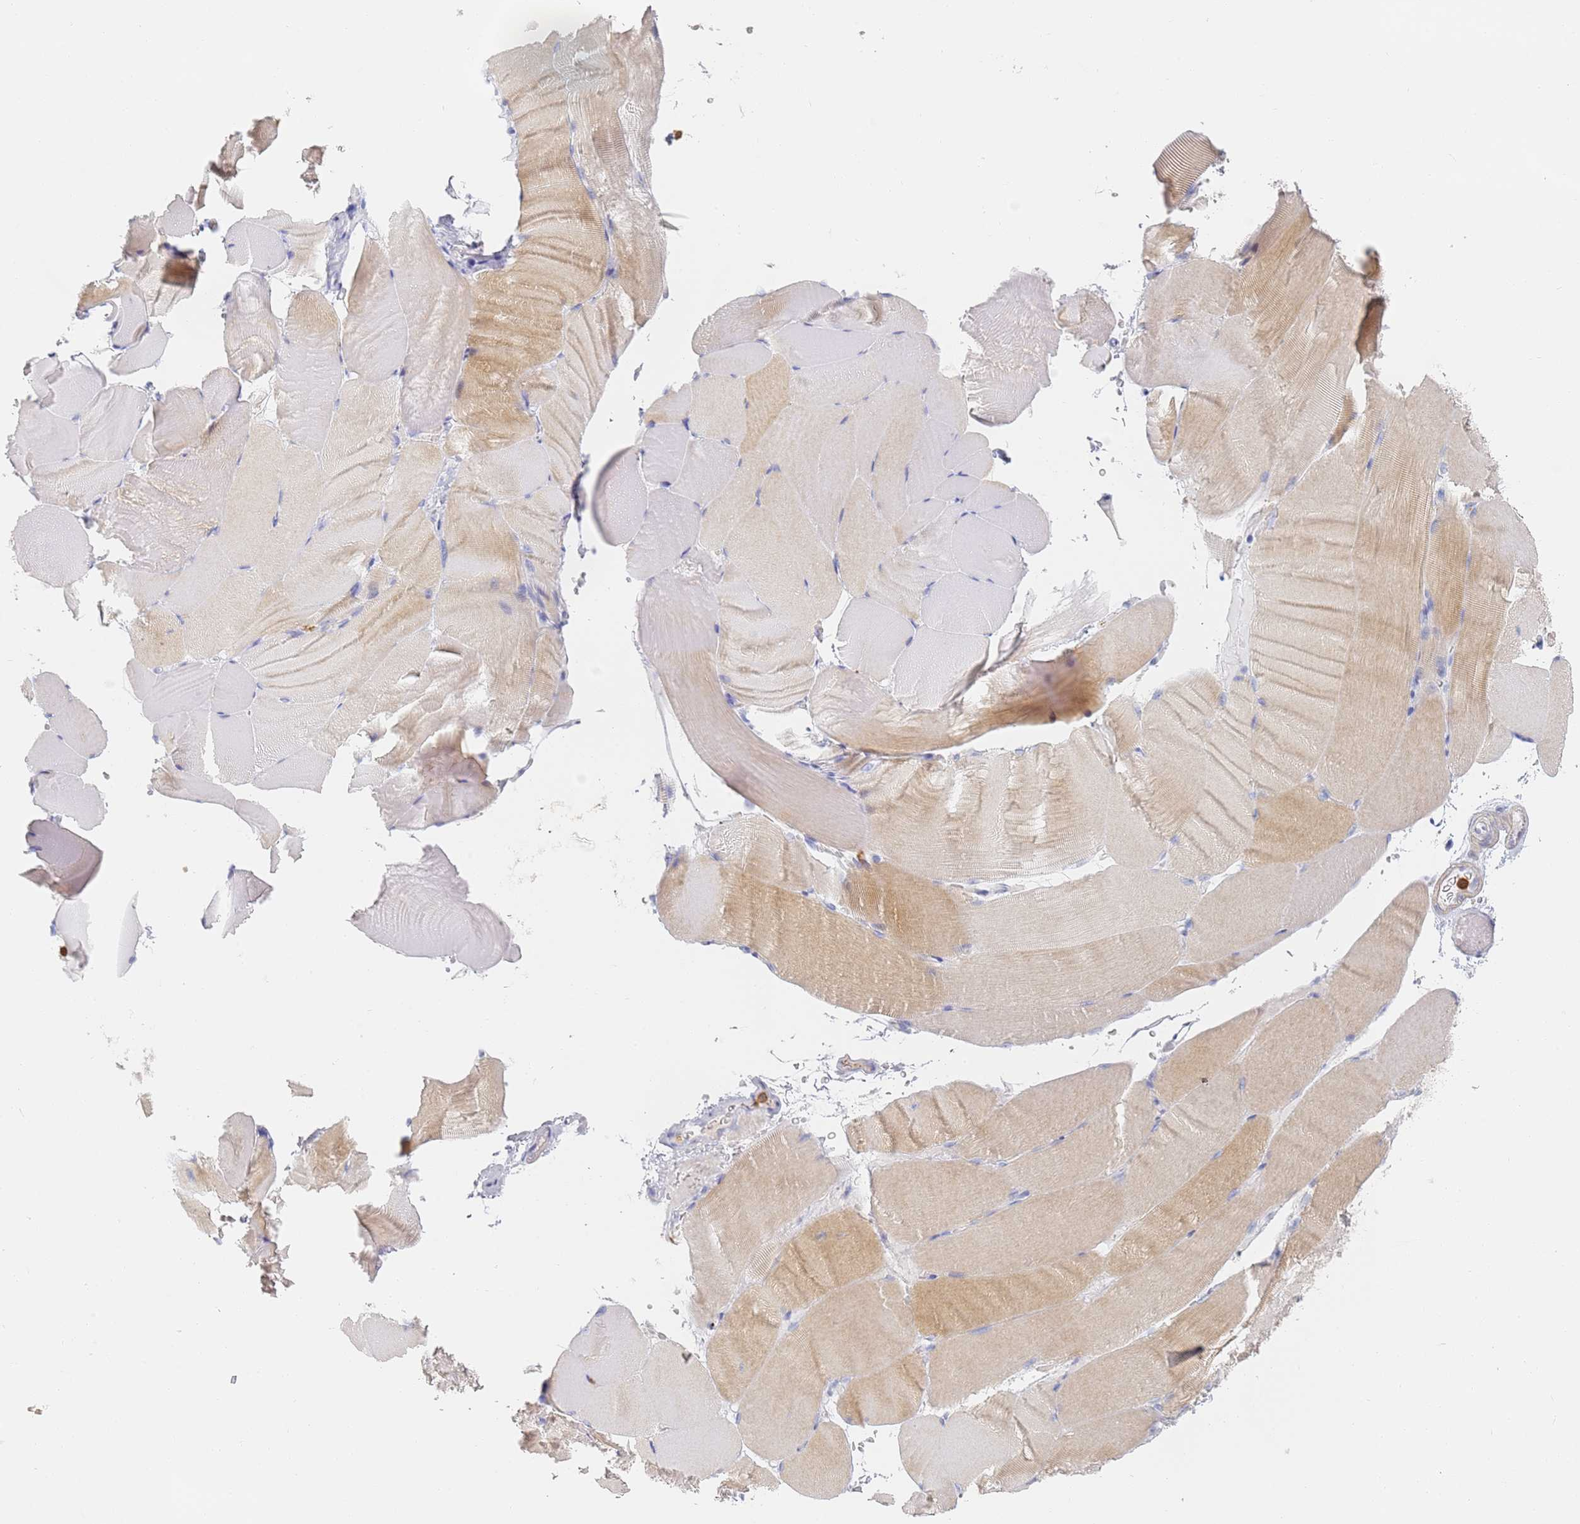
{"staining": {"intensity": "weak", "quantity": "25%-75%", "location": "cytoplasmic/membranous"}, "tissue": "skeletal muscle", "cell_type": "Myocytes", "image_type": "normal", "snomed": [{"axis": "morphology", "description": "Normal tissue, NOS"}, {"axis": "topography", "description": "Skeletal muscle"}, {"axis": "topography", "description": "Parathyroid gland"}], "caption": "Normal skeletal muscle was stained to show a protein in brown. There is low levels of weak cytoplasmic/membranous staining in approximately 25%-75% of myocytes. (DAB (3,3'-diaminobenzidine) = brown stain, brightfield microscopy at high magnification).", "gene": "BIN2", "patient": {"sex": "female", "age": 37}}